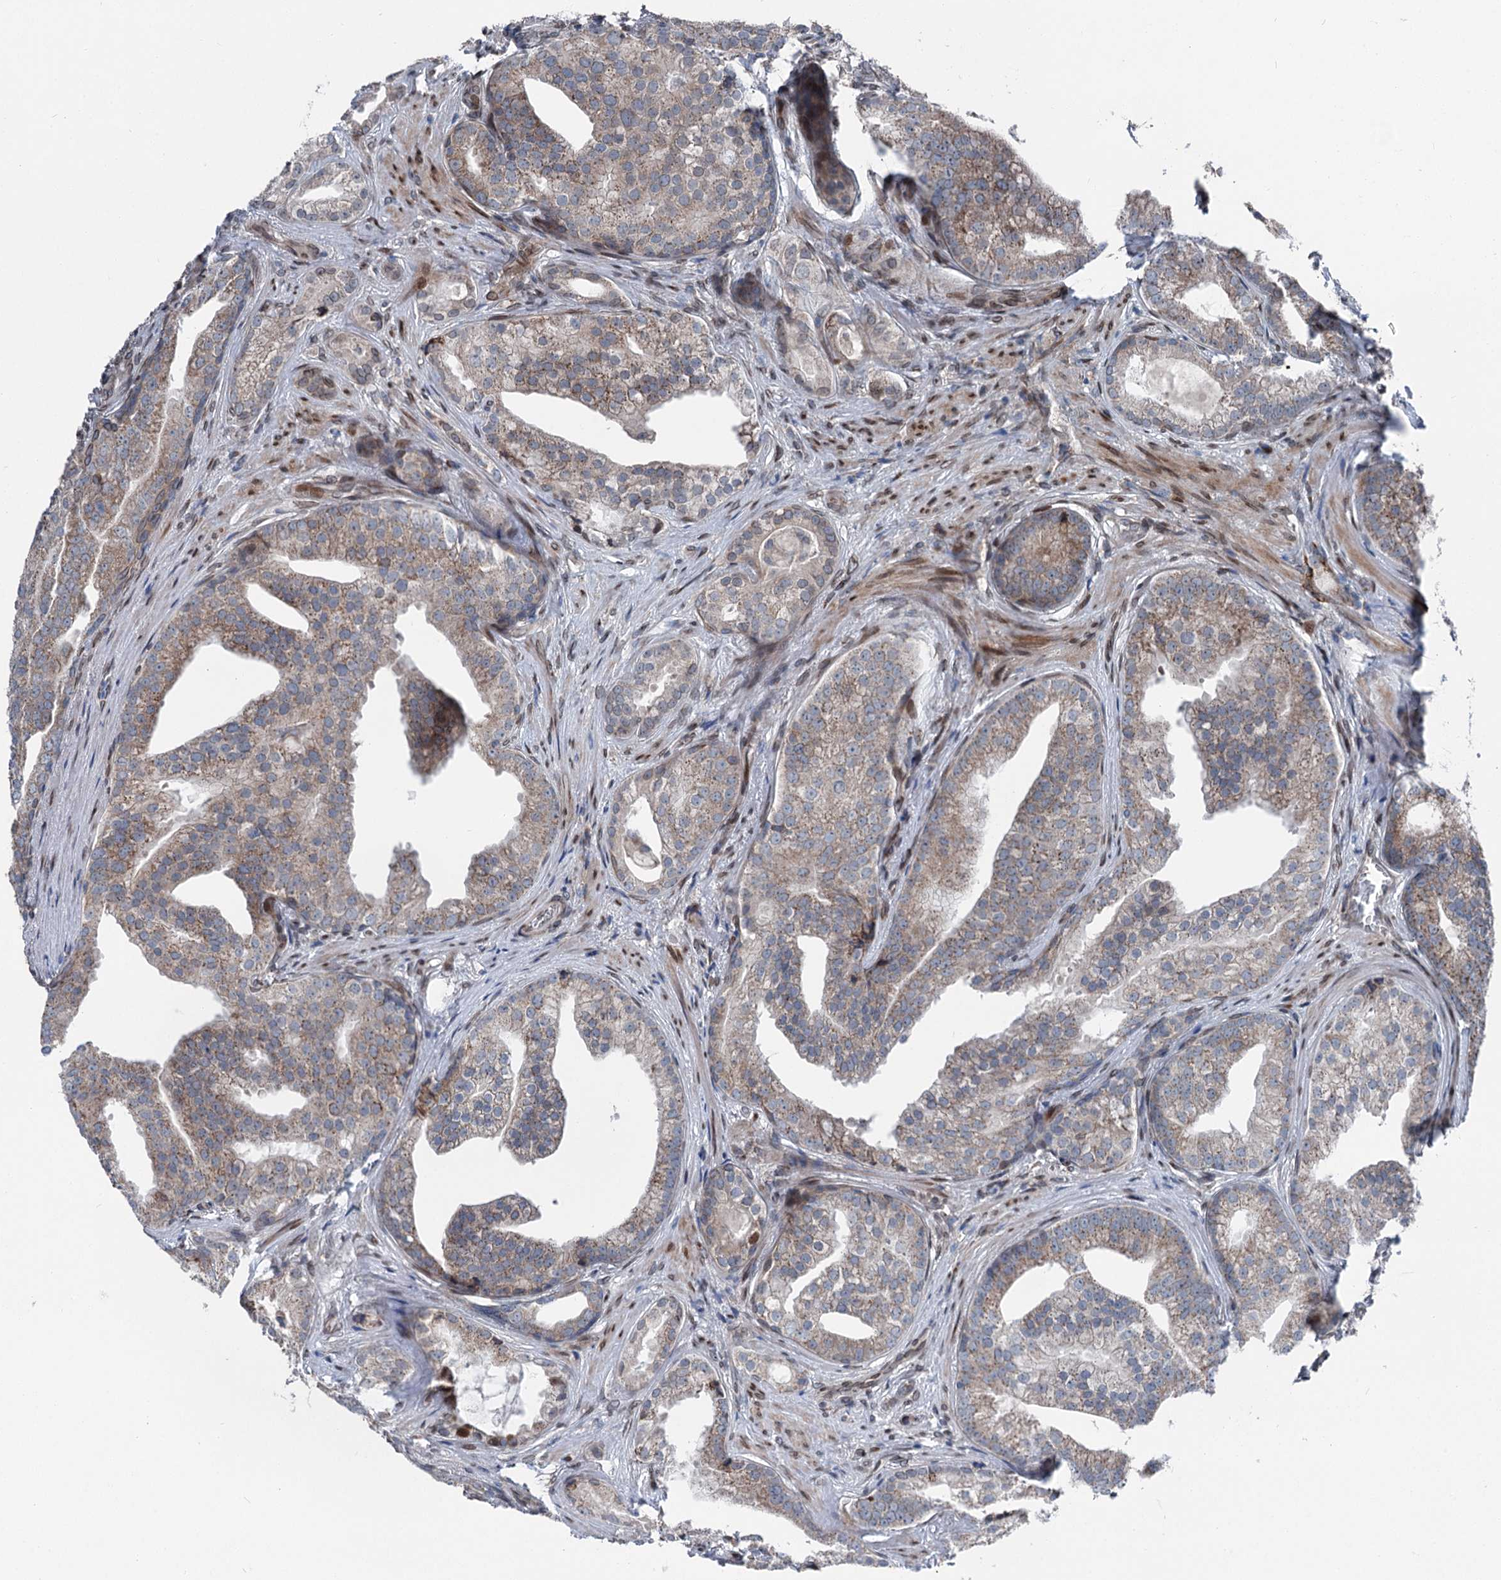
{"staining": {"intensity": "weak", "quantity": "25%-75%", "location": "cytoplasmic/membranous"}, "tissue": "prostate cancer", "cell_type": "Tumor cells", "image_type": "cancer", "snomed": [{"axis": "morphology", "description": "Adenocarcinoma, Low grade"}, {"axis": "topography", "description": "Prostate"}], "caption": "Approximately 25%-75% of tumor cells in prostate cancer (low-grade adenocarcinoma) show weak cytoplasmic/membranous protein expression as visualized by brown immunohistochemical staining.", "gene": "MRPL14", "patient": {"sex": "male", "age": 71}}